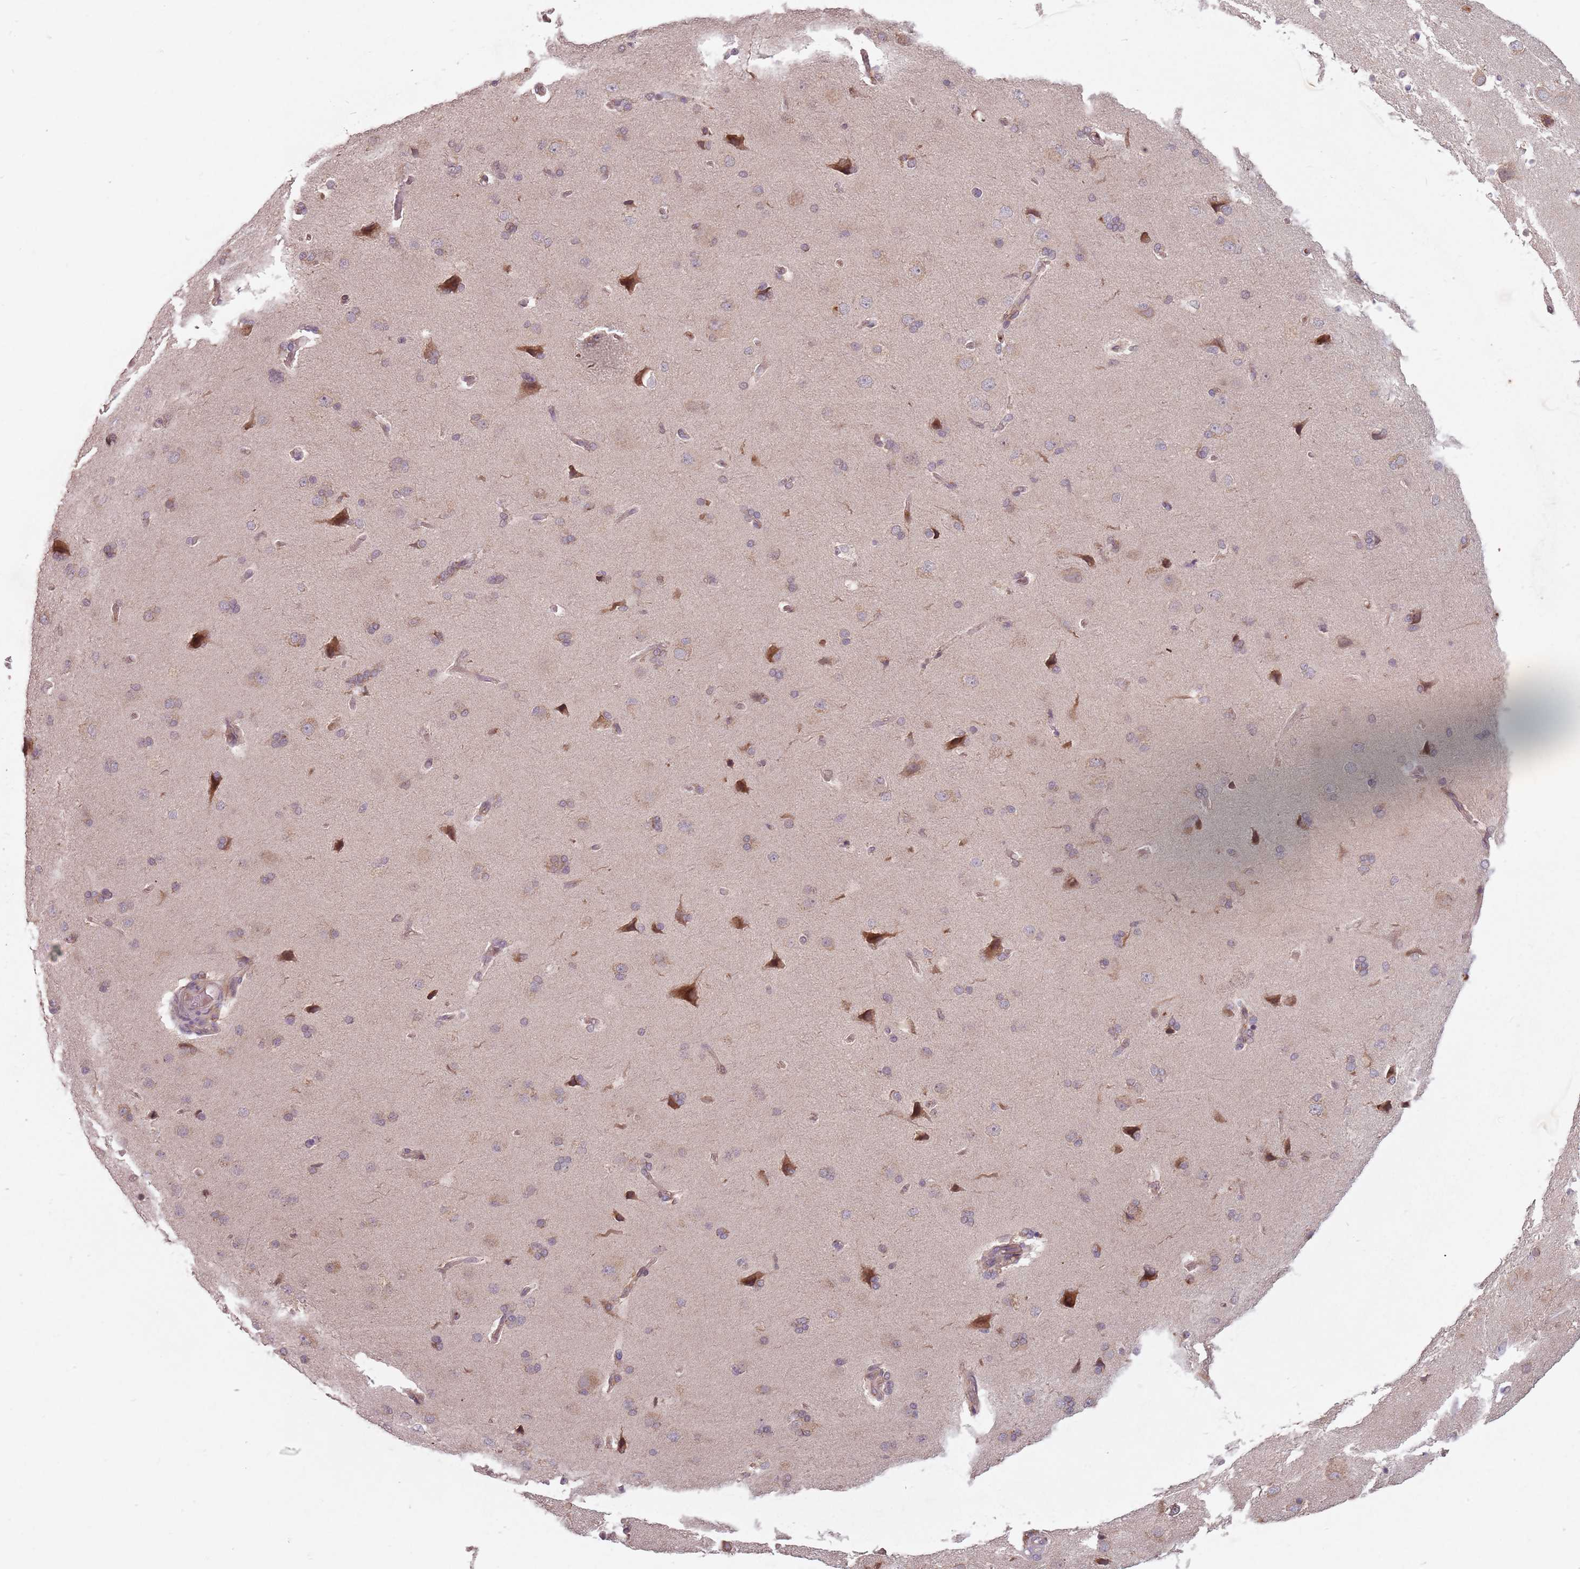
{"staining": {"intensity": "weak", "quantity": "25%-75%", "location": "cytoplasmic/membranous"}, "tissue": "cerebral cortex", "cell_type": "Endothelial cells", "image_type": "normal", "snomed": [{"axis": "morphology", "description": "Normal tissue, NOS"}, {"axis": "topography", "description": "Cerebral cortex"}], "caption": "The immunohistochemical stain shows weak cytoplasmic/membranous staining in endothelial cells of benign cerebral cortex.", "gene": "GPR180", "patient": {"sex": "male", "age": 62}}